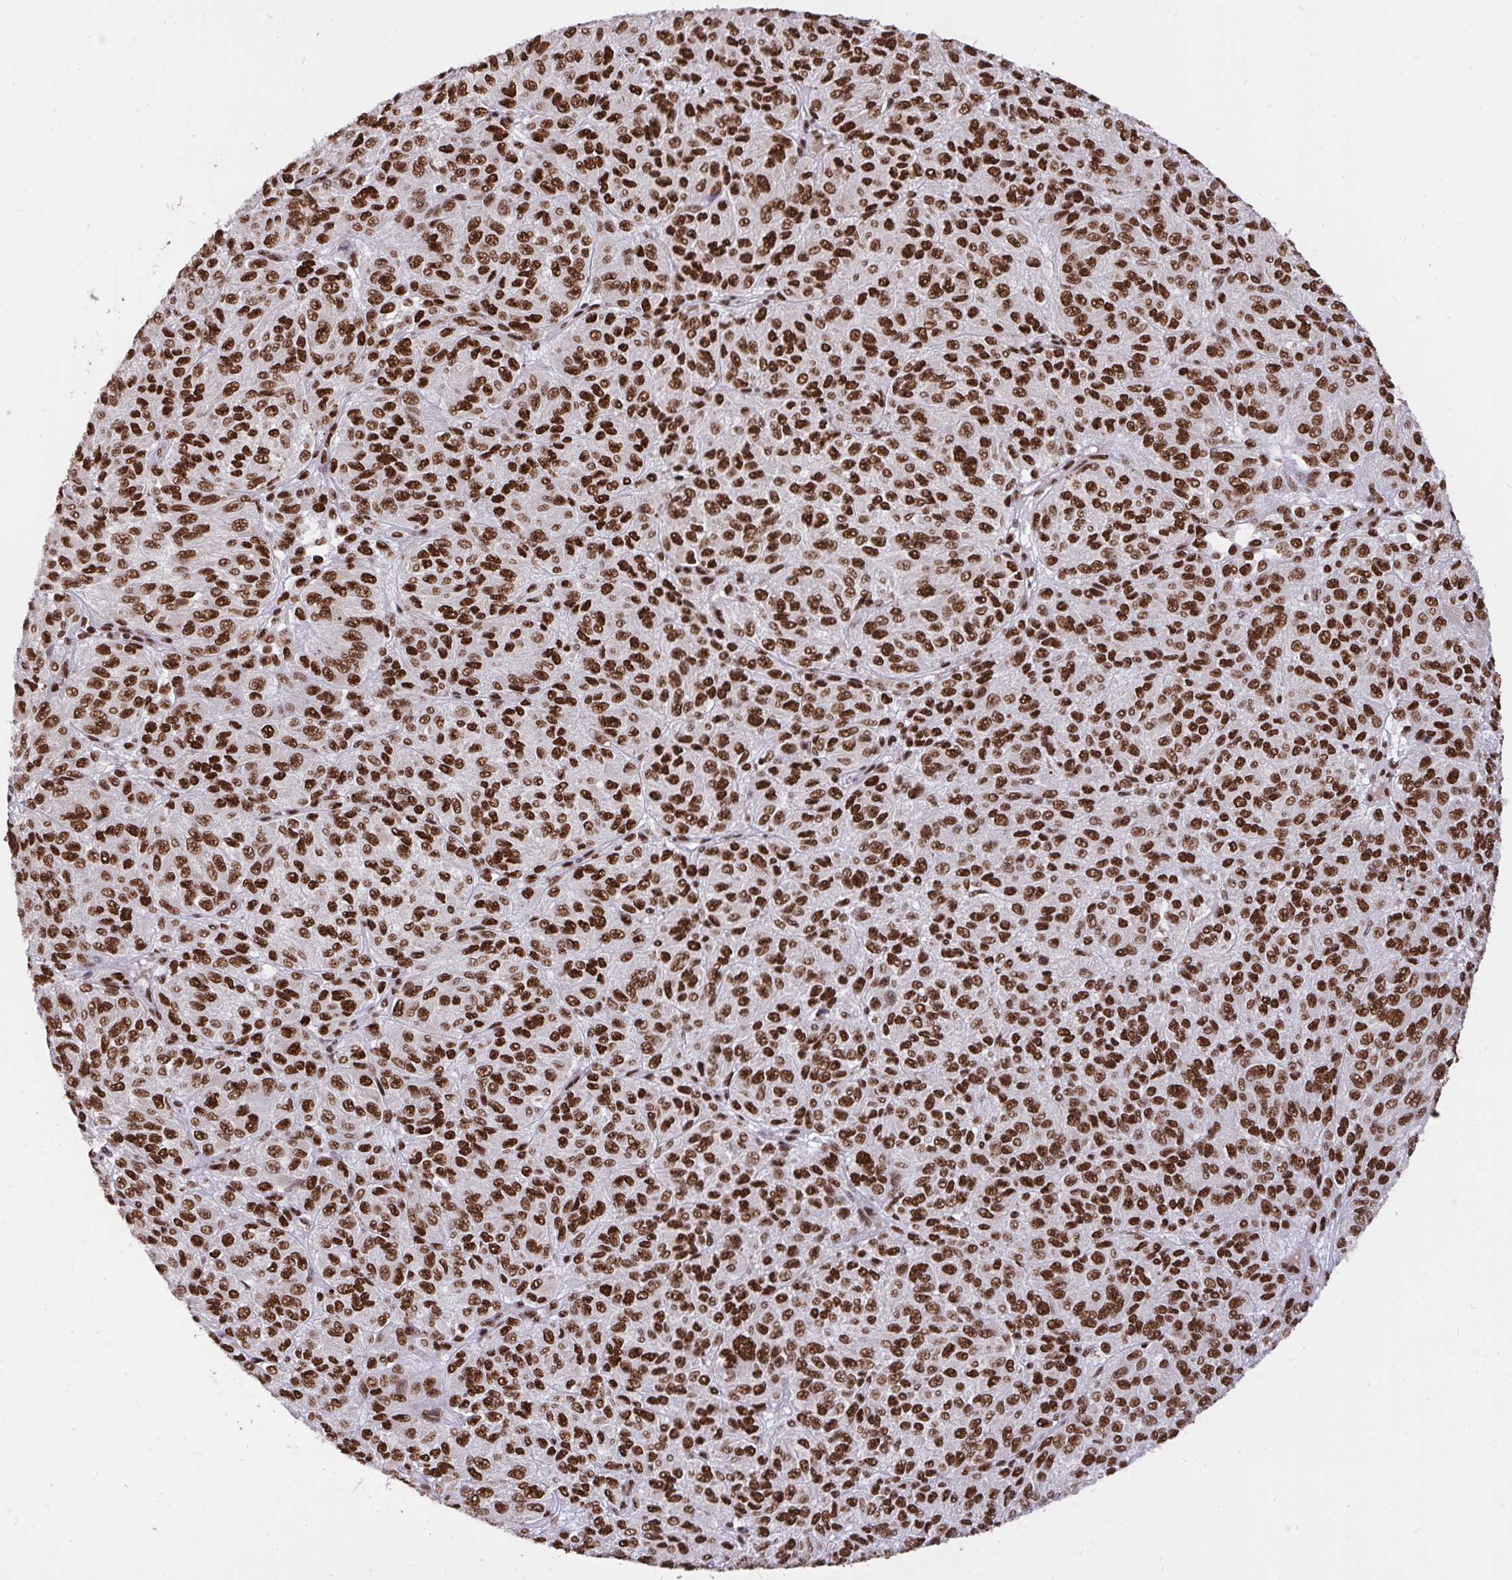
{"staining": {"intensity": "strong", "quantity": ">75%", "location": "nuclear"}, "tissue": "melanoma", "cell_type": "Tumor cells", "image_type": "cancer", "snomed": [{"axis": "morphology", "description": "Malignant melanoma, Metastatic site"}, {"axis": "topography", "description": "Brain"}], "caption": "This is a histology image of IHC staining of malignant melanoma (metastatic site), which shows strong staining in the nuclear of tumor cells.", "gene": "HNRNPL", "patient": {"sex": "female", "age": 56}}